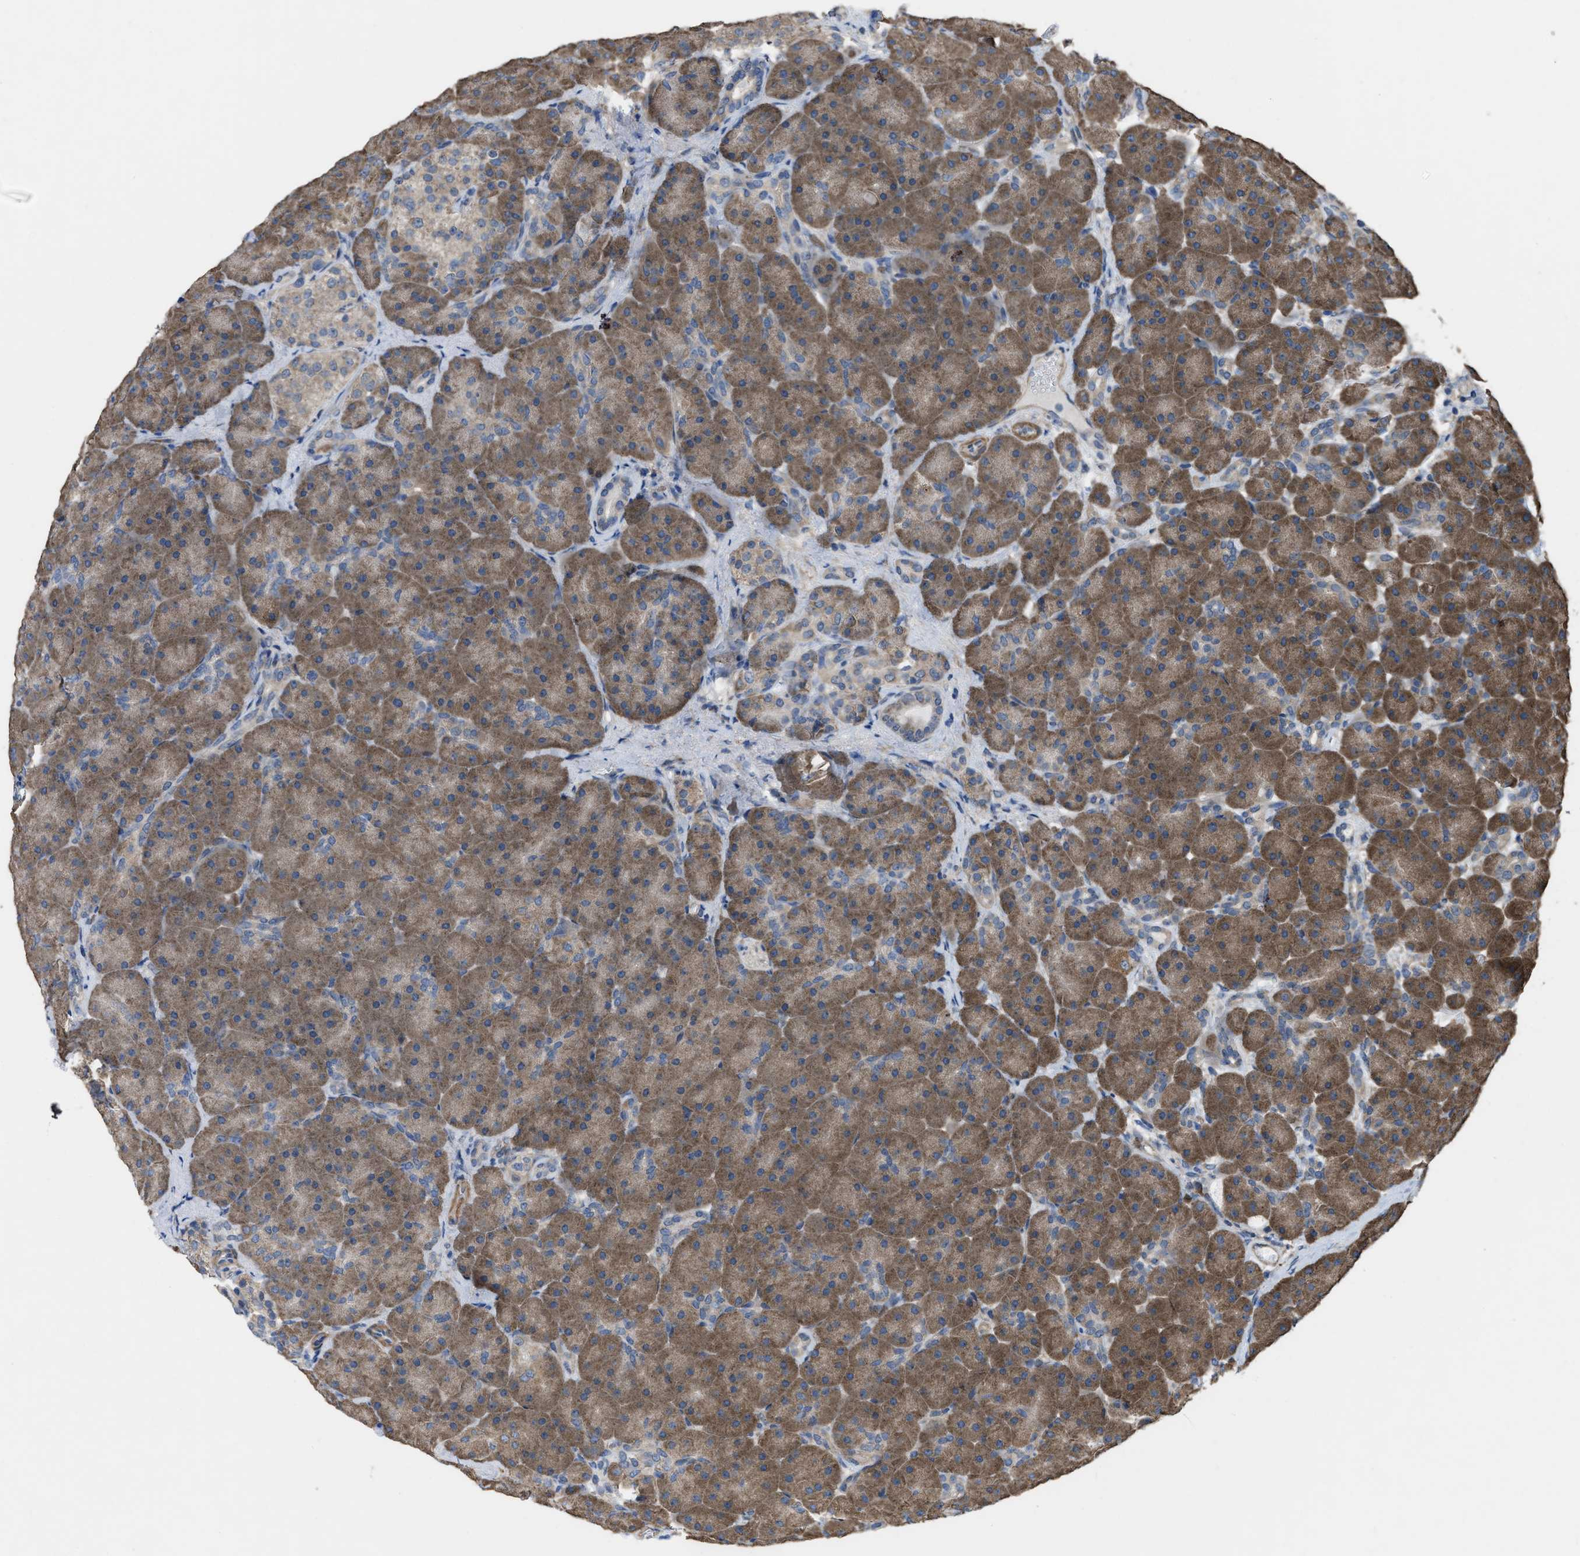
{"staining": {"intensity": "moderate", "quantity": ">75%", "location": "cytoplasmic/membranous"}, "tissue": "pancreas", "cell_type": "Exocrine glandular cells", "image_type": "normal", "snomed": [{"axis": "morphology", "description": "Normal tissue, NOS"}, {"axis": "topography", "description": "Pancreas"}], "caption": "Immunohistochemistry (IHC) of unremarkable pancreas exhibits medium levels of moderate cytoplasmic/membranous staining in approximately >75% of exocrine glandular cells.", "gene": "ARL6", "patient": {"sex": "male", "age": 66}}